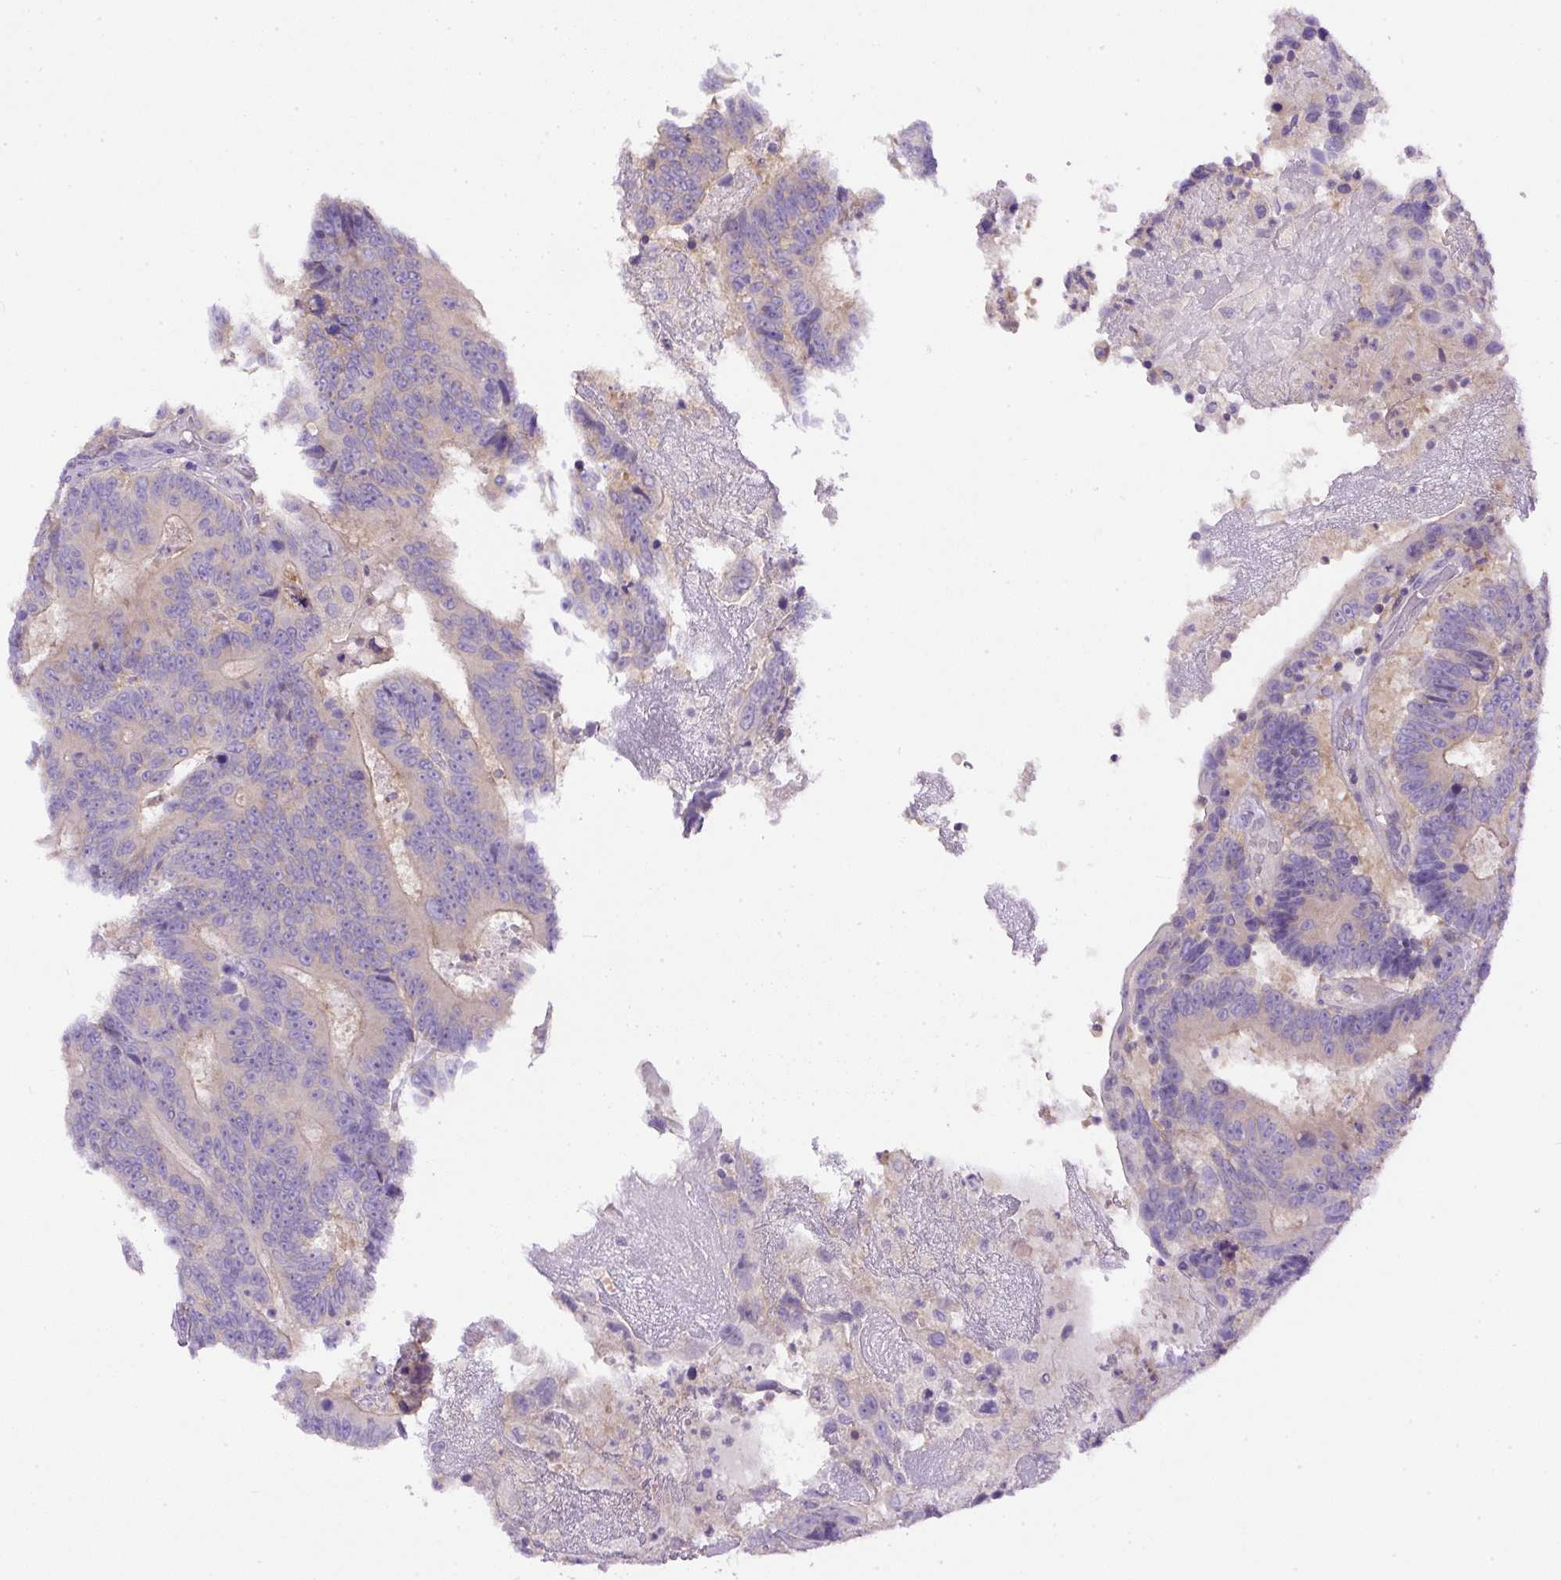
{"staining": {"intensity": "negative", "quantity": "none", "location": "none"}, "tissue": "colorectal cancer", "cell_type": "Tumor cells", "image_type": "cancer", "snomed": [{"axis": "morphology", "description": "Adenocarcinoma, NOS"}, {"axis": "topography", "description": "Colon"}], "caption": "Immunohistochemistry (IHC) of human colorectal cancer demonstrates no expression in tumor cells.", "gene": "DAPK1", "patient": {"sex": "male", "age": 83}}